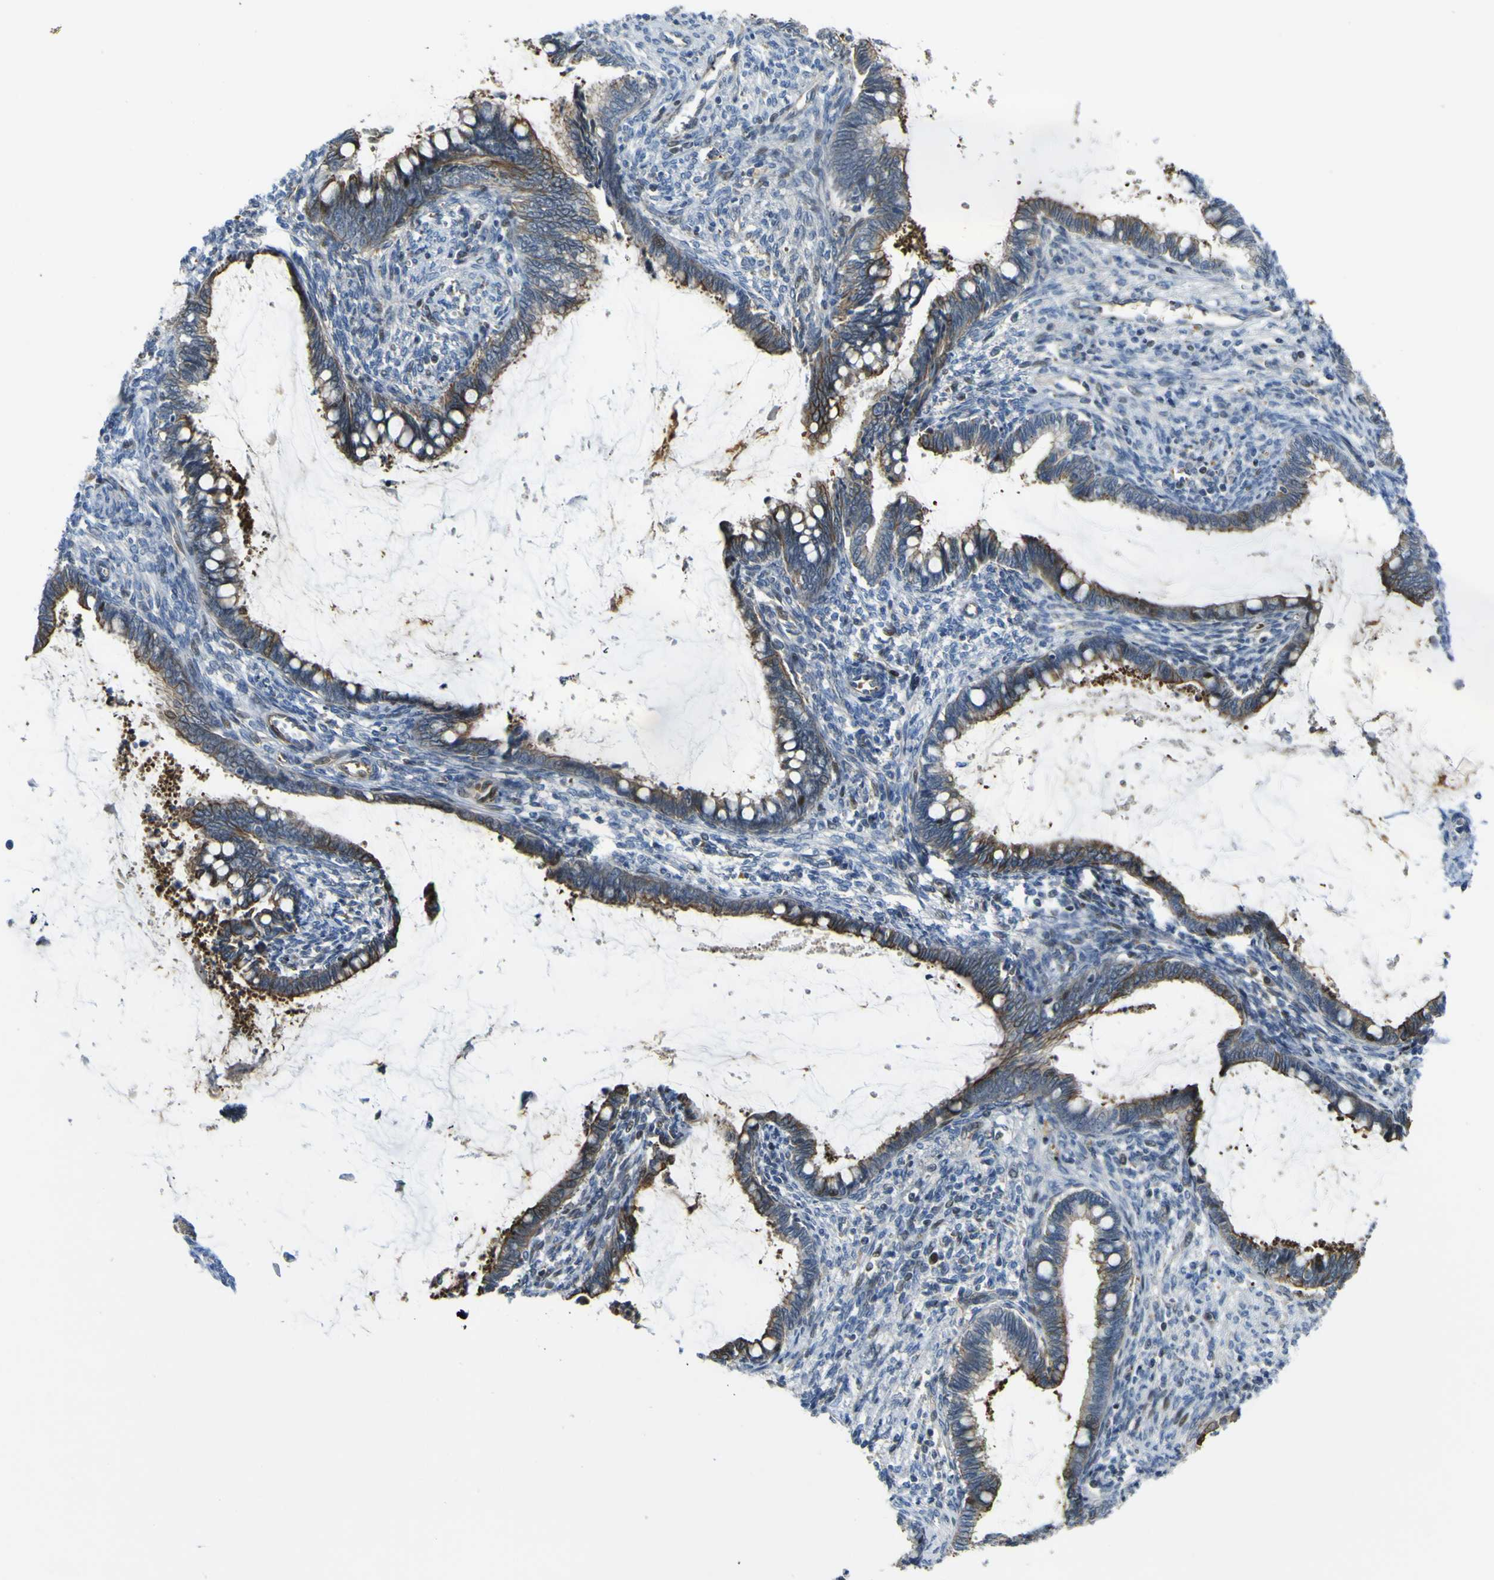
{"staining": {"intensity": "strong", "quantity": "25%-75%", "location": "cytoplasmic/membranous"}, "tissue": "cervical cancer", "cell_type": "Tumor cells", "image_type": "cancer", "snomed": [{"axis": "morphology", "description": "Adenocarcinoma, NOS"}, {"axis": "topography", "description": "Cervix"}], "caption": "High-magnification brightfield microscopy of cervical cancer (adenocarcinoma) stained with DAB (3,3'-diaminobenzidine) (brown) and counterstained with hematoxylin (blue). tumor cells exhibit strong cytoplasmic/membranous positivity is present in approximately25%-75% of cells.", "gene": "KDM7A", "patient": {"sex": "female", "age": 44}}